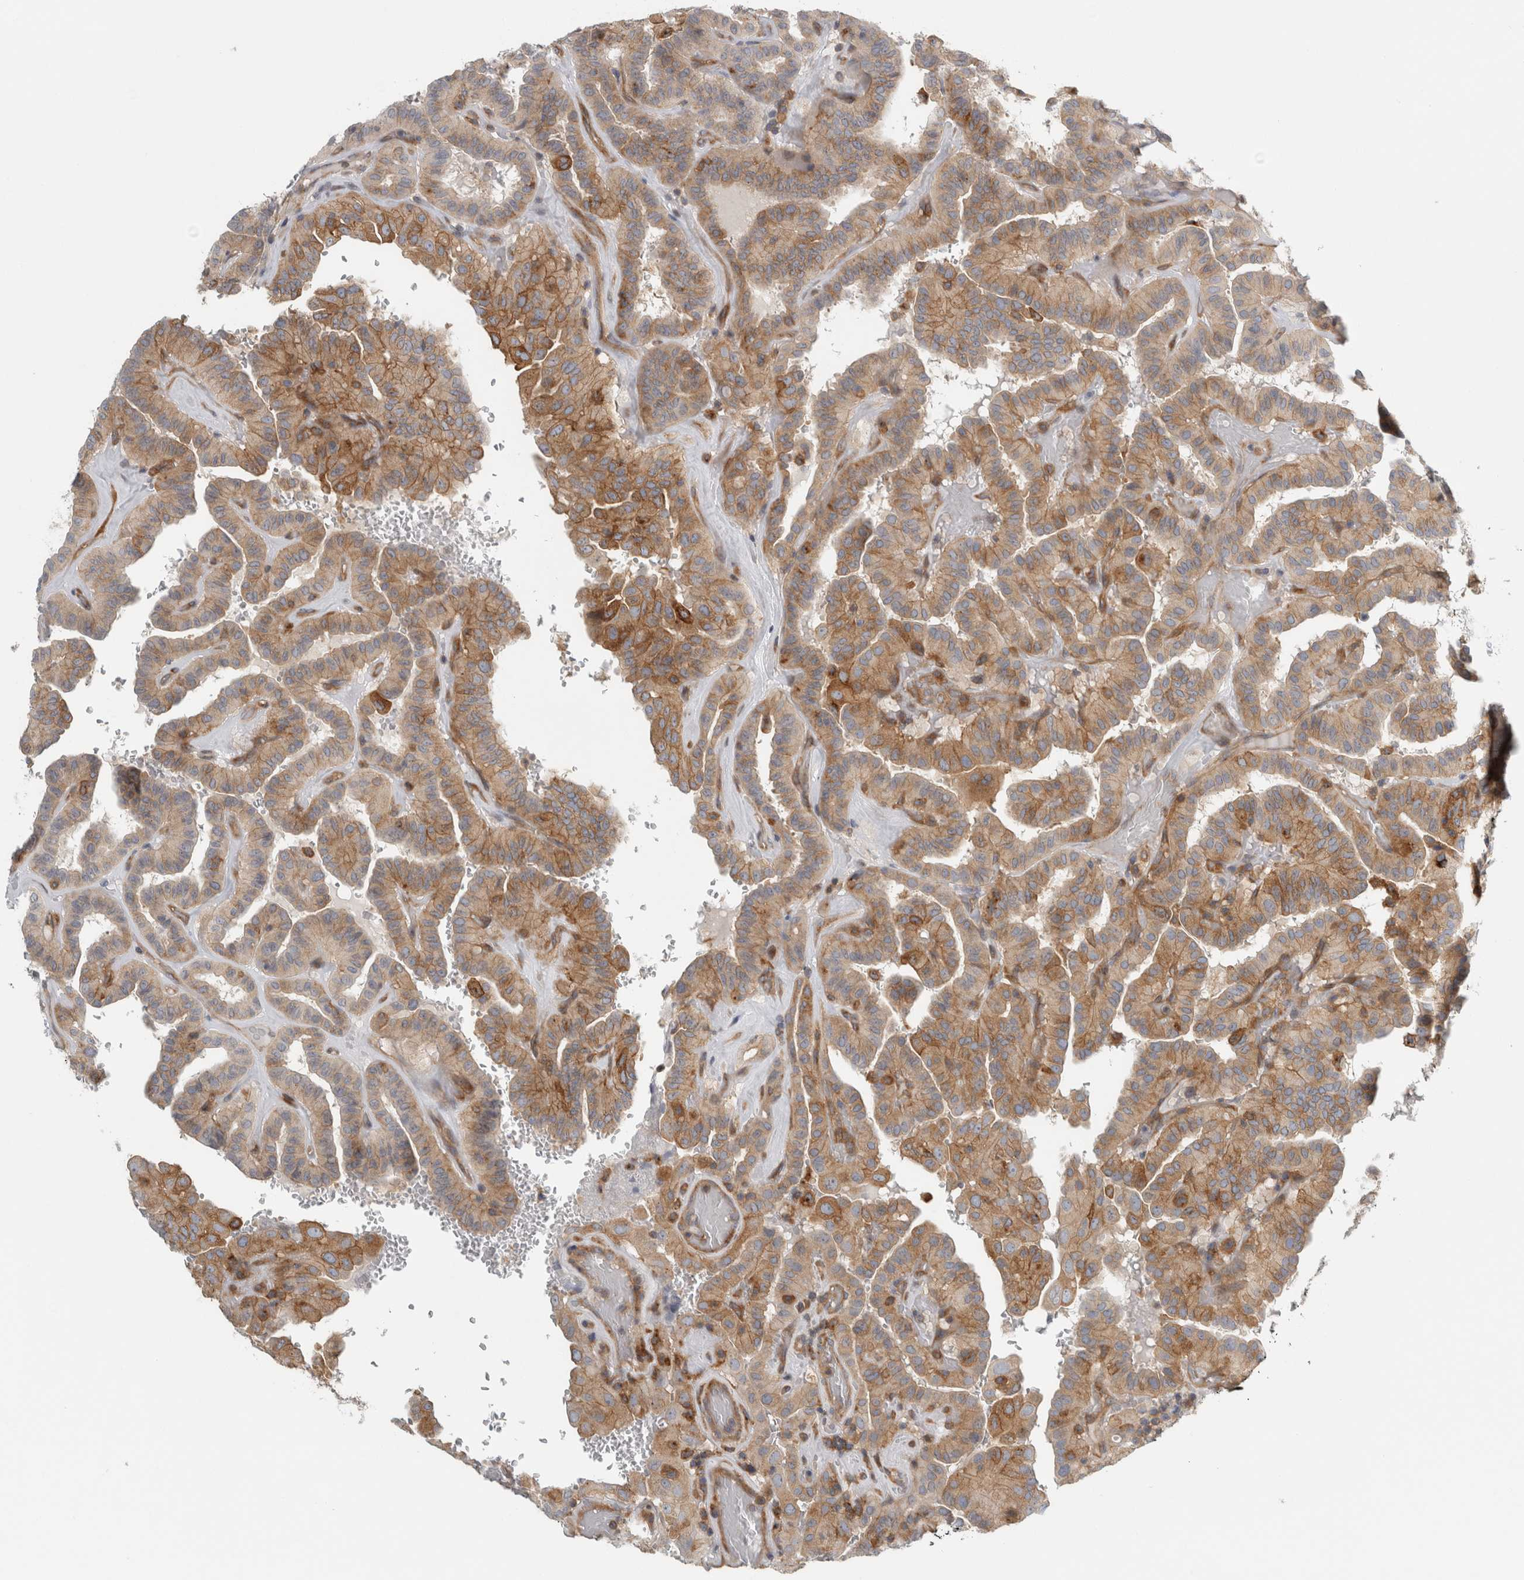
{"staining": {"intensity": "moderate", "quantity": ">75%", "location": "cytoplasmic/membranous"}, "tissue": "thyroid cancer", "cell_type": "Tumor cells", "image_type": "cancer", "snomed": [{"axis": "morphology", "description": "Papillary adenocarcinoma, NOS"}, {"axis": "topography", "description": "Thyroid gland"}], "caption": "An image of human thyroid cancer (papillary adenocarcinoma) stained for a protein displays moderate cytoplasmic/membranous brown staining in tumor cells. The staining was performed using DAB to visualize the protein expression in brown, while the nuclei were stained in blue with hematoxylin (Magnification: 20x).", "gene": "PEX6", "patient": {"sex": "male", "age": 77}}